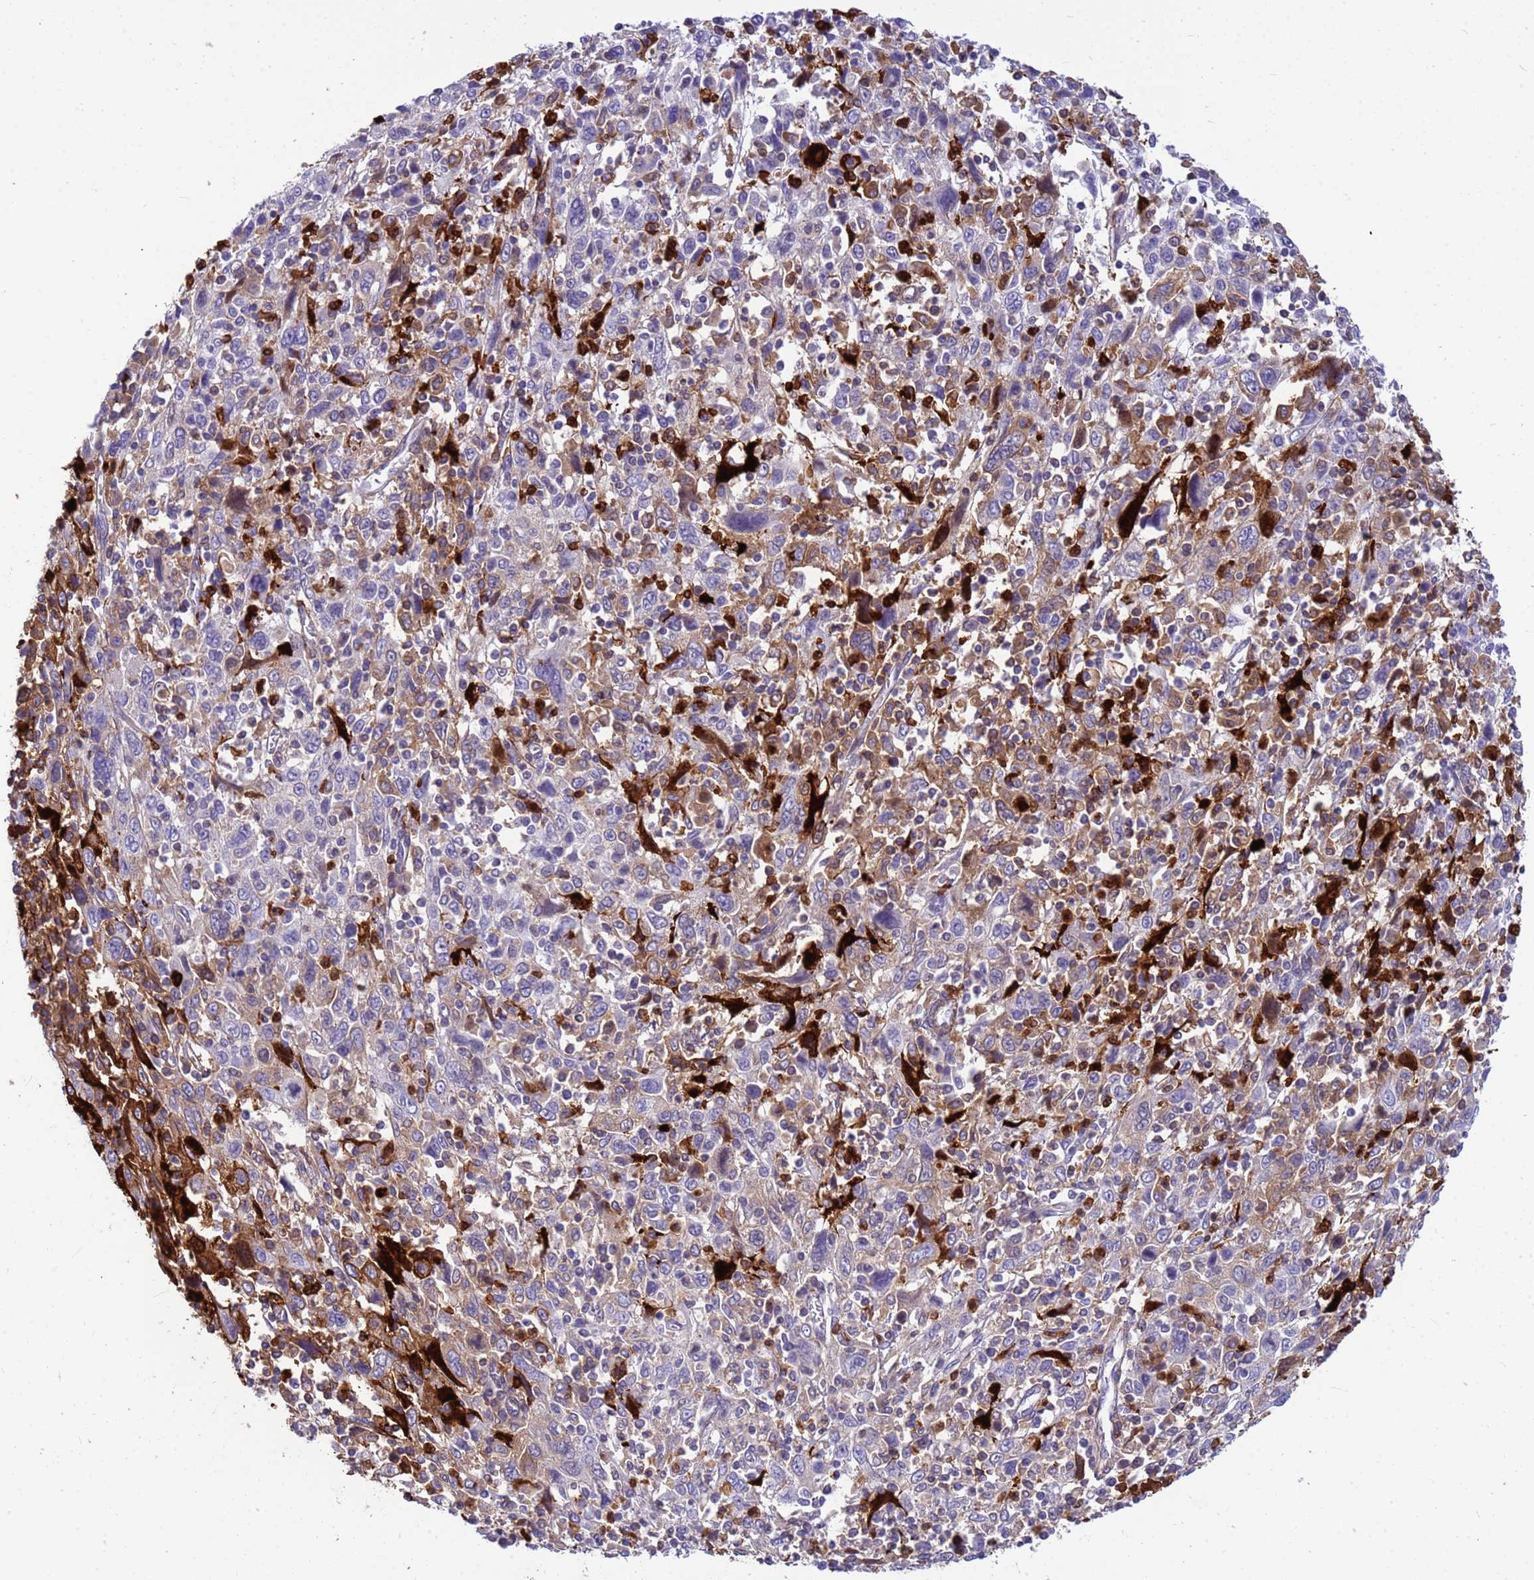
{"staining": {"intensity": "moderate", "quantity": "<25%", "location": "cytoplasmic/membranous"}, "tissue": "cervical cancer", "cell_type": "Tumor cells", "image_type": "cancer", "snomed": [{"axis": "morphology", "description": "Squamous cell carcinoma, NOS"}, {"axis": "topography", "description": "Cervix"}], "caption": "Protein analysis of cervical squamous cell carcinoma tissue exhibits moderate cytoplasmic/membranous staining in approximately <25% of tumor cells. (DAB (3,3'-diaminobenzidine) IHC, brown staining for protein, blue staining for nuclei).", "gene": "ORM1", "patient": {"sex": "female", "age": 46}}